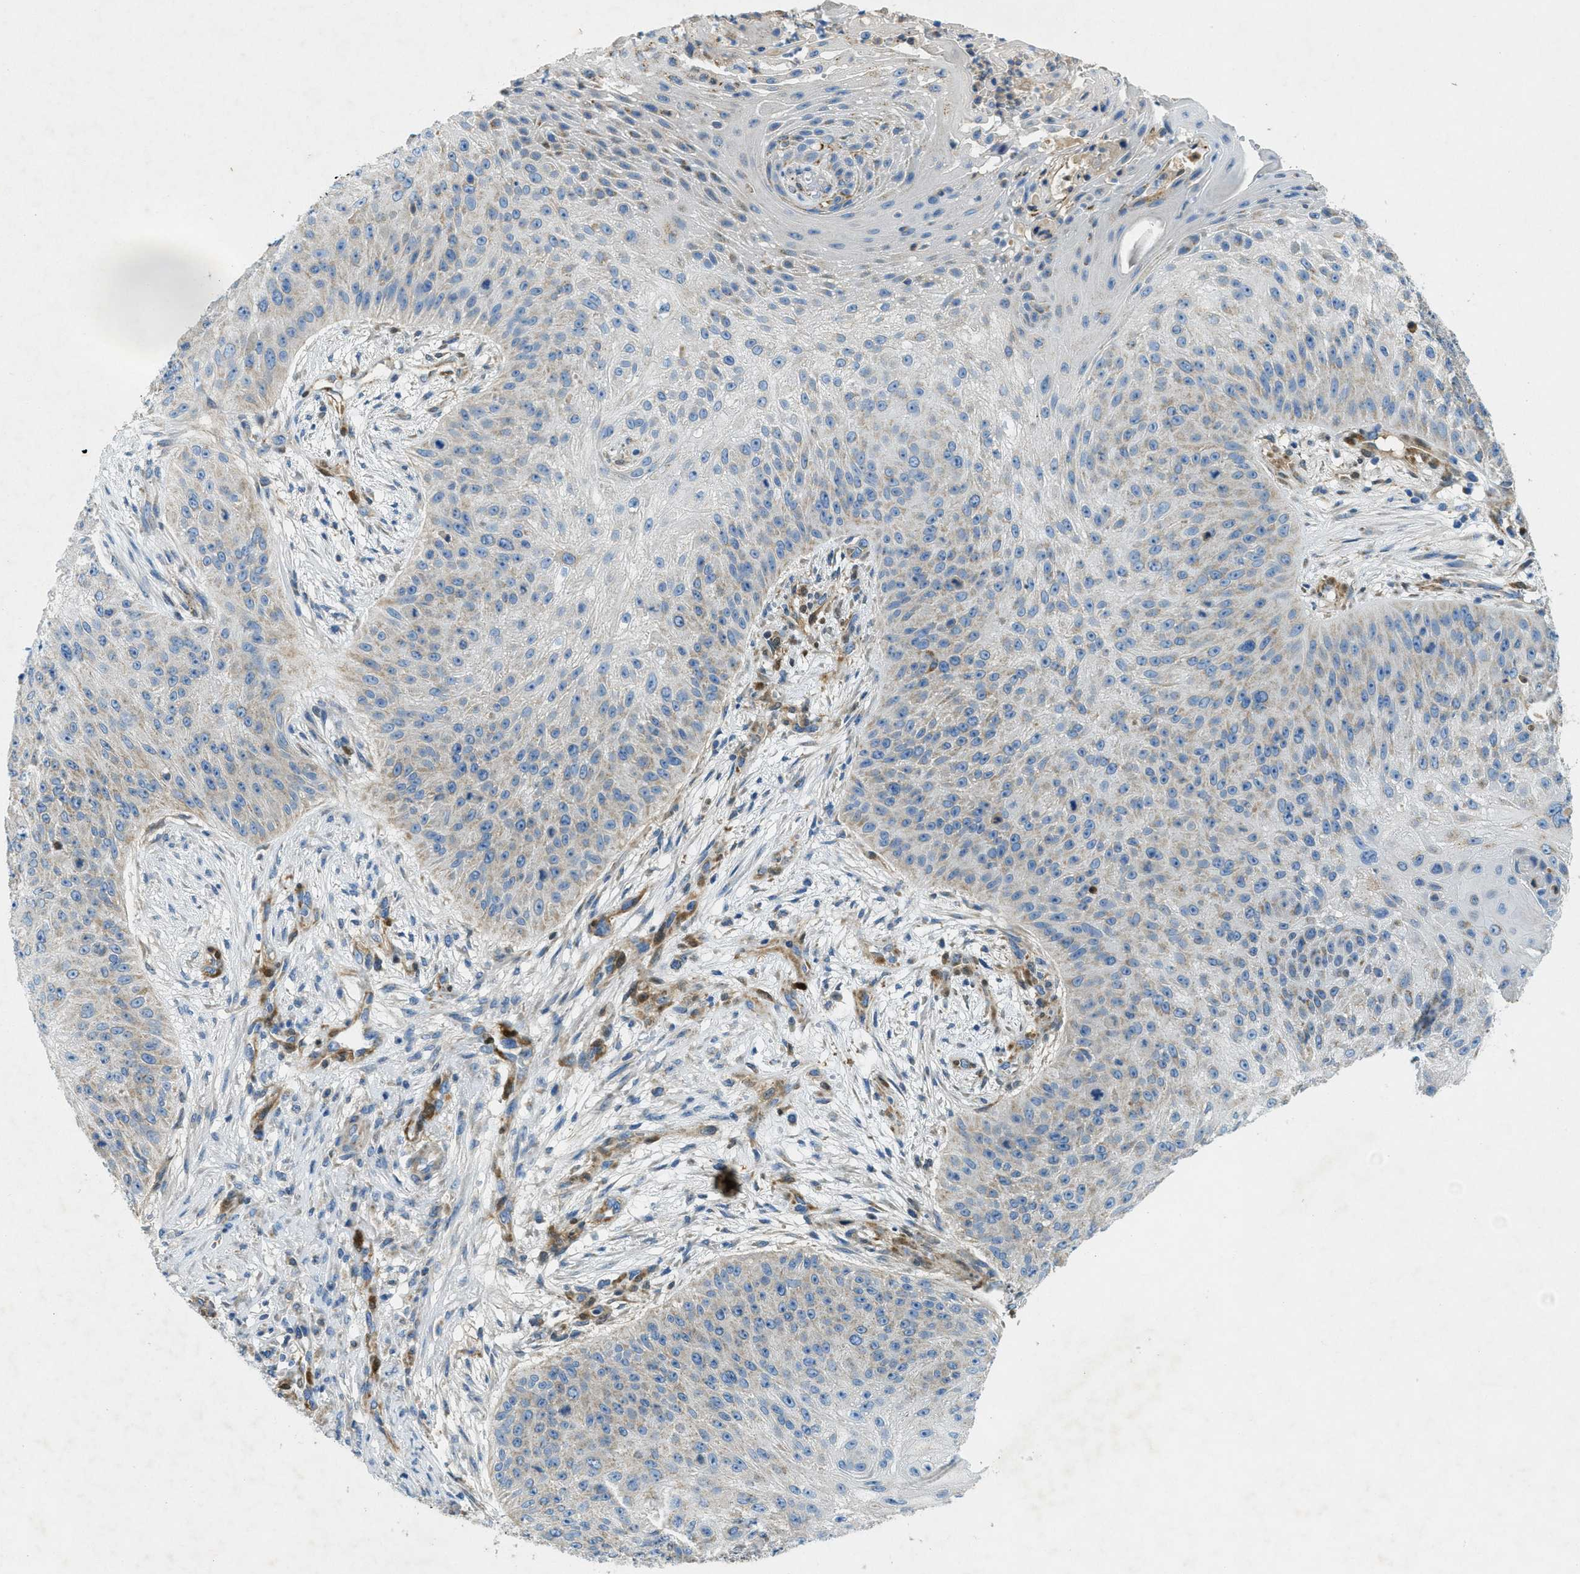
{"staining": {"intensity": "weak", "quantity": "<25%", "location": "cytoplasmic/membranous"}, "tissue": "skin cancer", "cell_type": "Tumor cells", "image_type": "cancer", "snomed": [{"axis": "morphology", "description": "Squamous cell carcinoma, NOS"}, {"axis": "topography", "description": "Skin"}], "caption": "An IHC photomicrograph of squamous cell carcinoma (skin) is shown. There is no staining in tumor cells of squamous cell carcinoma (skin).", "gene": "CYGB", "patient": {"sex": "female", "age": 80}}